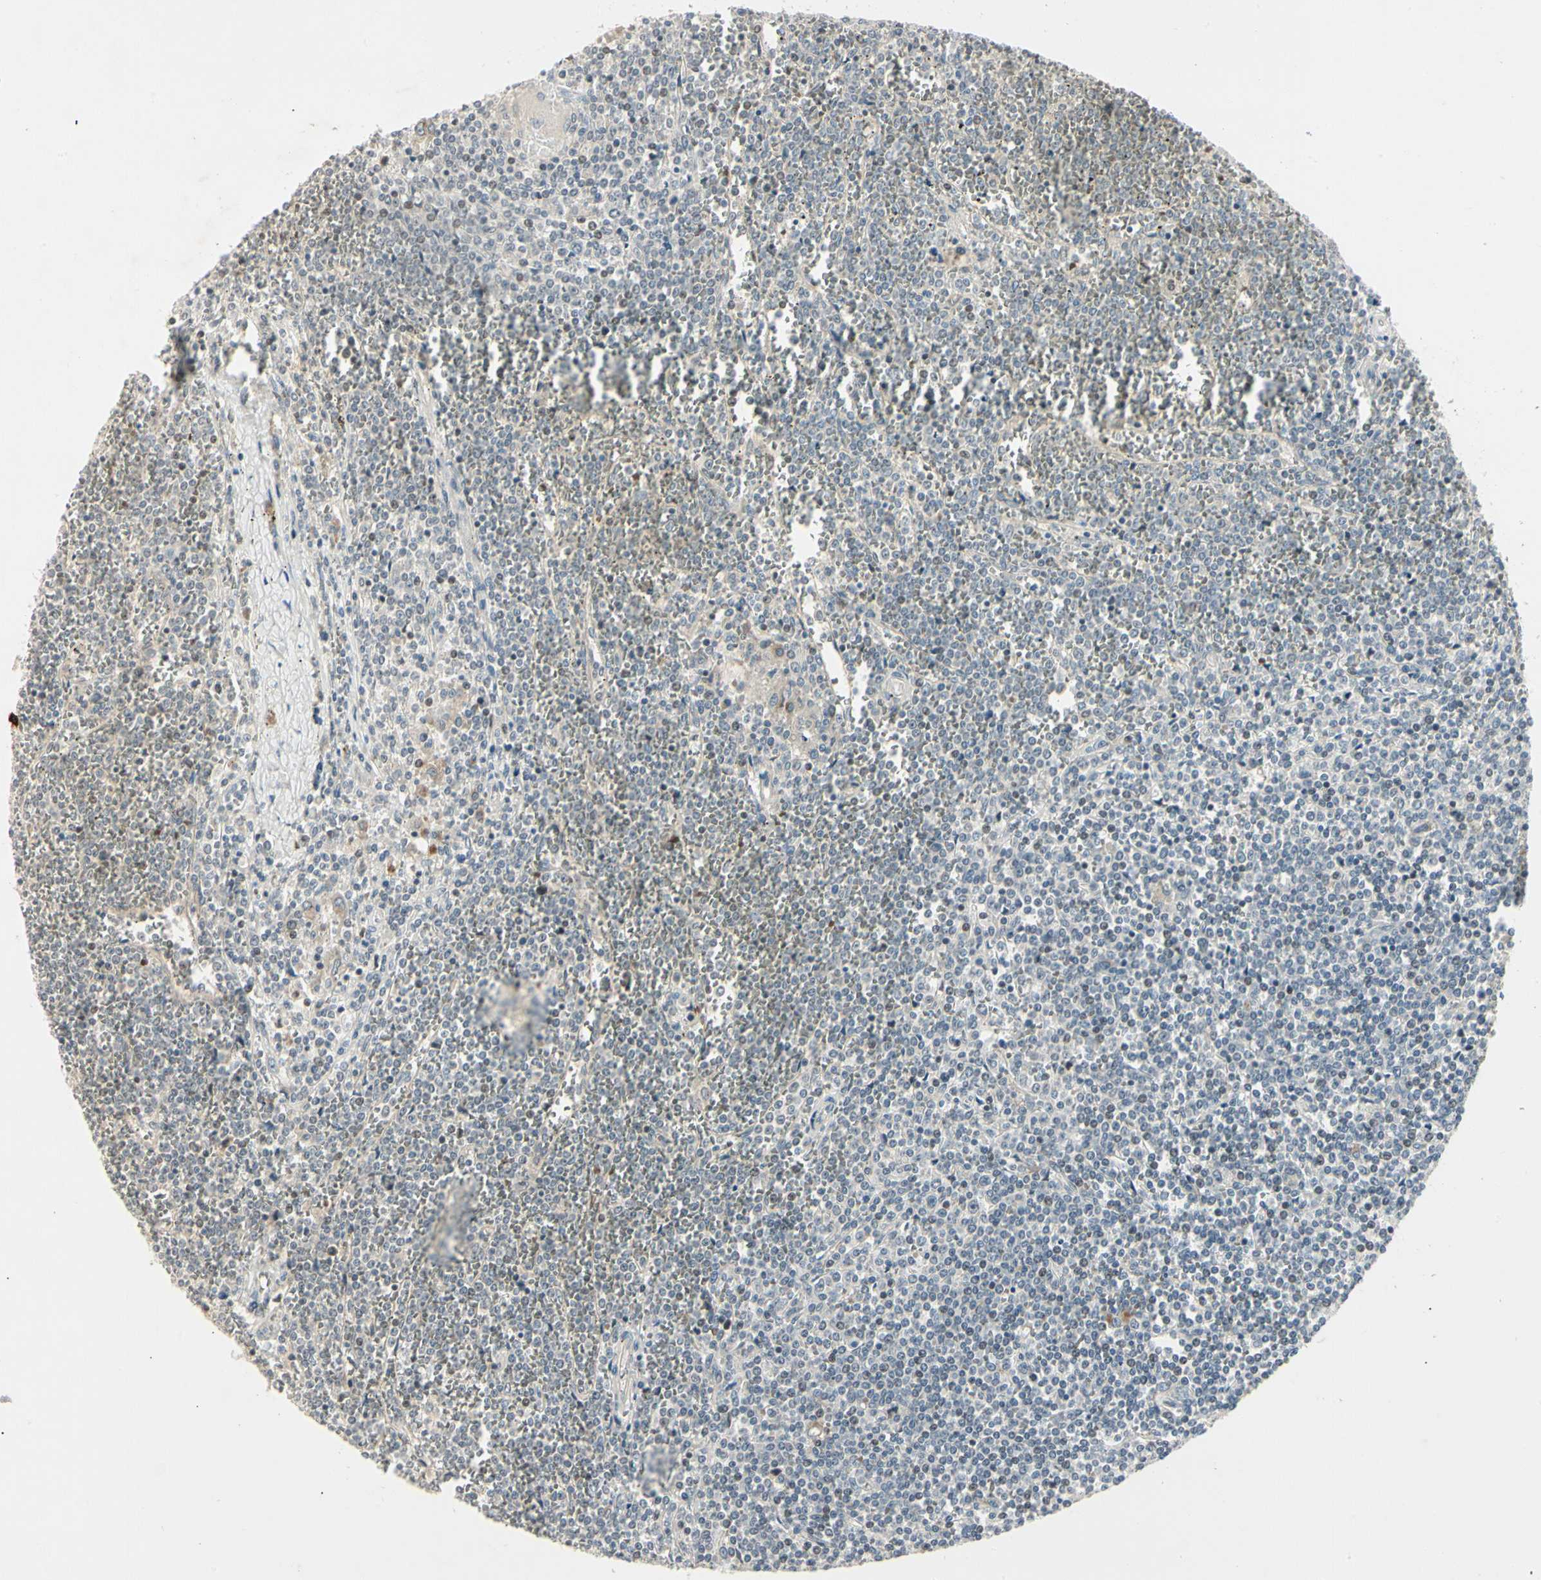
{"staining": {"intensity": "negative", "quantity": "none", "location": "none"}, "tissue": "lymphoma", "cell_type": "Tumor cells", "image_type": "cancer", "snomed": [{"axis": "morphology", "description": "Malignant lymphoma, non-Hodgkin's type, Low grade"}, {"axis": "topography", "description": "Spleen"}], "caption": "This is an IHC micrograph of human lymphoma. There is no expression in tumor cells.", "gene": "SKIL", "patient": {"sex": "female", "age": 19}}